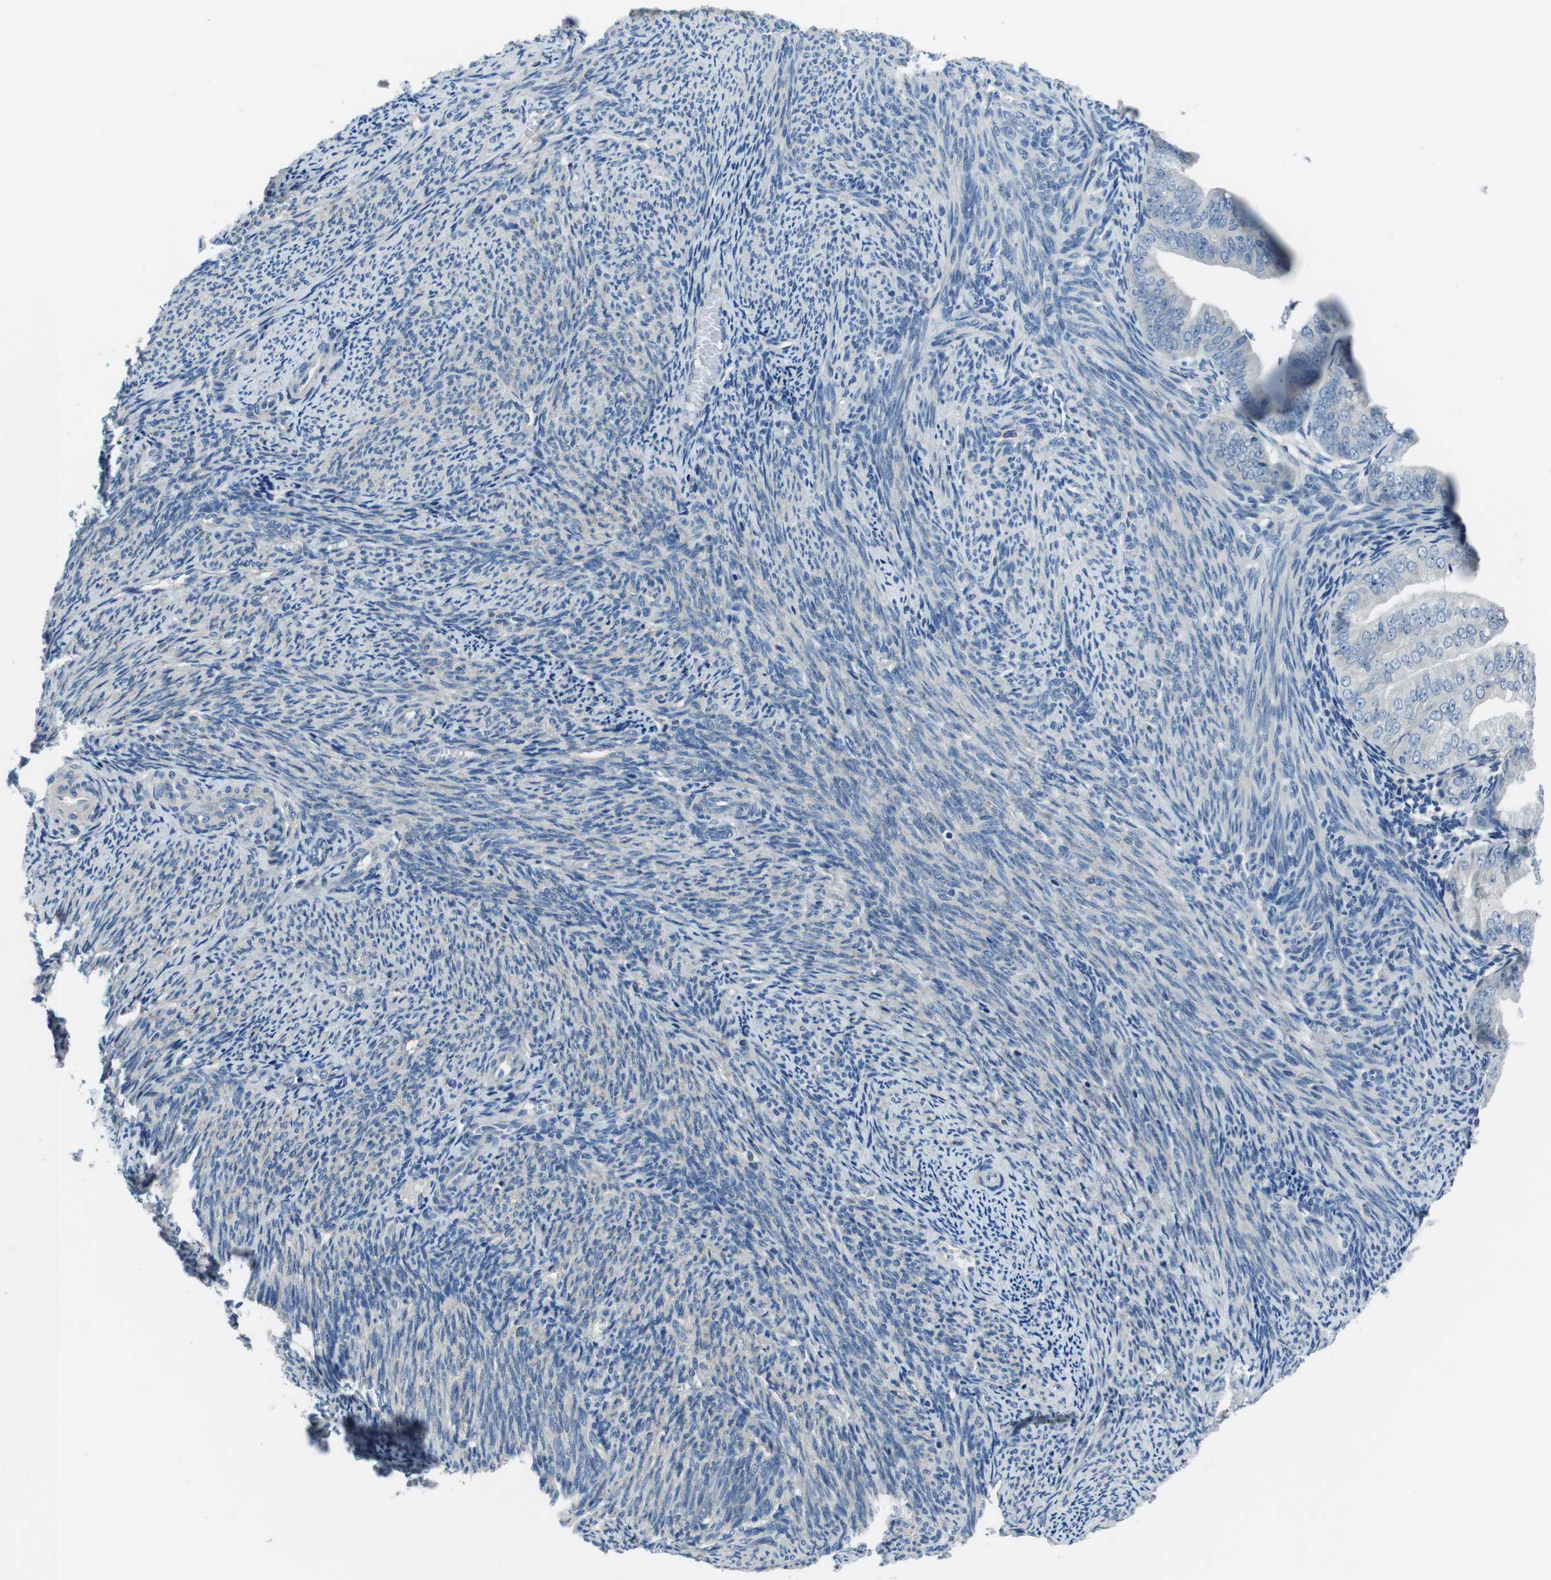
{"staining": {"intensity": "negative", "quantity": "none", "location": "none"}, "tissue": "endometrial cancer", "cell_type": "Tumor cells", "image_type": "cancer", "snomed": [{"axis": "morphology", "description": "Adenocarcinoma, NOS"}, {"axis": "topography", "description": "Endometrium"}], "caption": "Human adenocarcinoma (endometrial) stained for a protein using immunohistochemistry (IHC) reveals no staining in tumor cells.", "gene": "TULP3", "patient": {"sex": "female", "age": 63}}